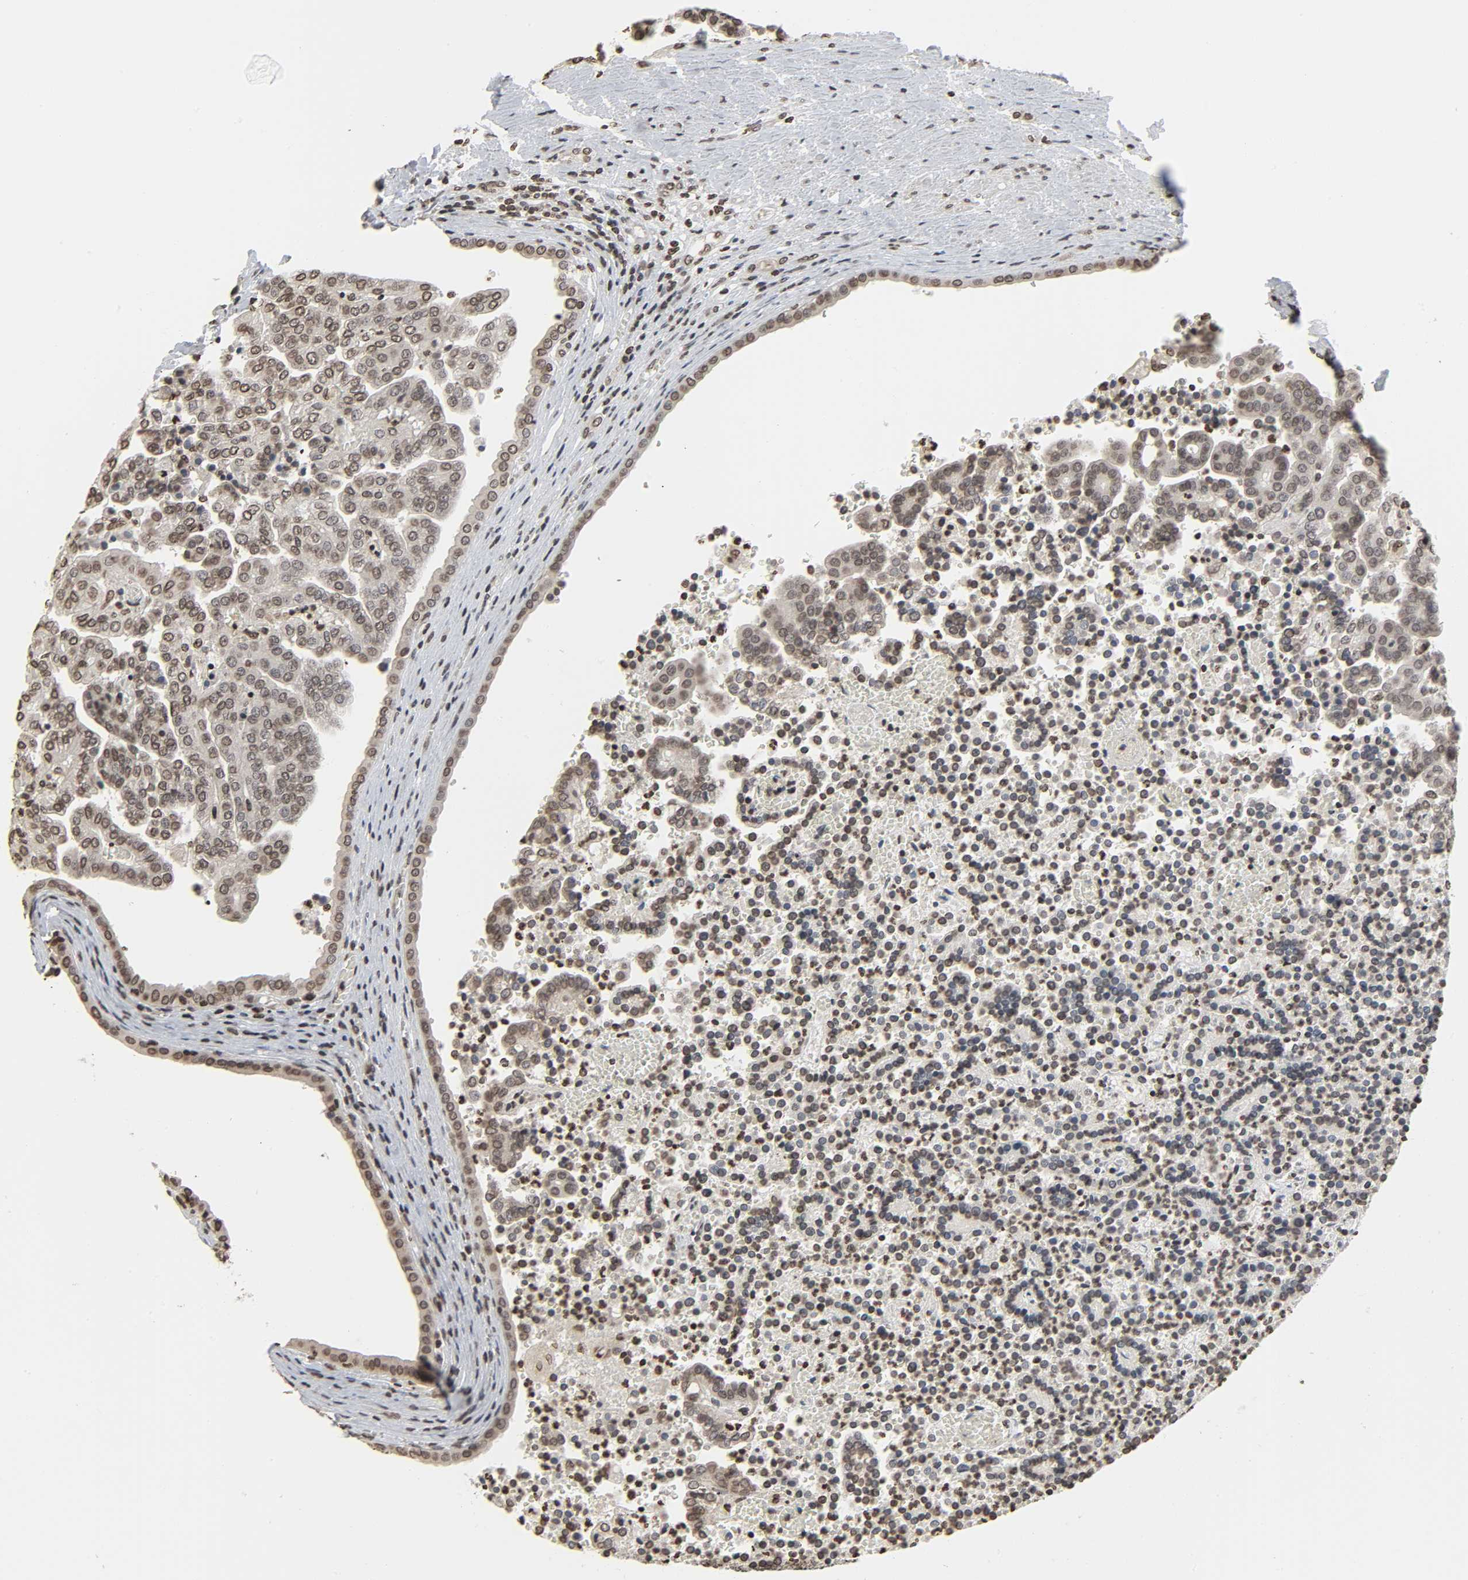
{"staining": {"intensity": "moderate", "quantity": ">75%", "location": "nuclear"}, "tissue": "renal cancer", "cell_type": "Tumor cells", "image_type": "cancer", "snomed": [{"axis": "morphology", "description": "Adenocarcinoma, NOS"}, {"axis": "topography", "description": "Kidney"}], "caption": "IHC of renal adenocarcinoma displays medium levels of moderate nuclear positivity in about >75% of tumor cells. The protein of interest is stained brown, and the nuclei are stained in blue (DAB IHC with brightfield microscopy, high magnification).", "gene": "ELAVL1", "patient": {"sex": "male", "age": 61}}